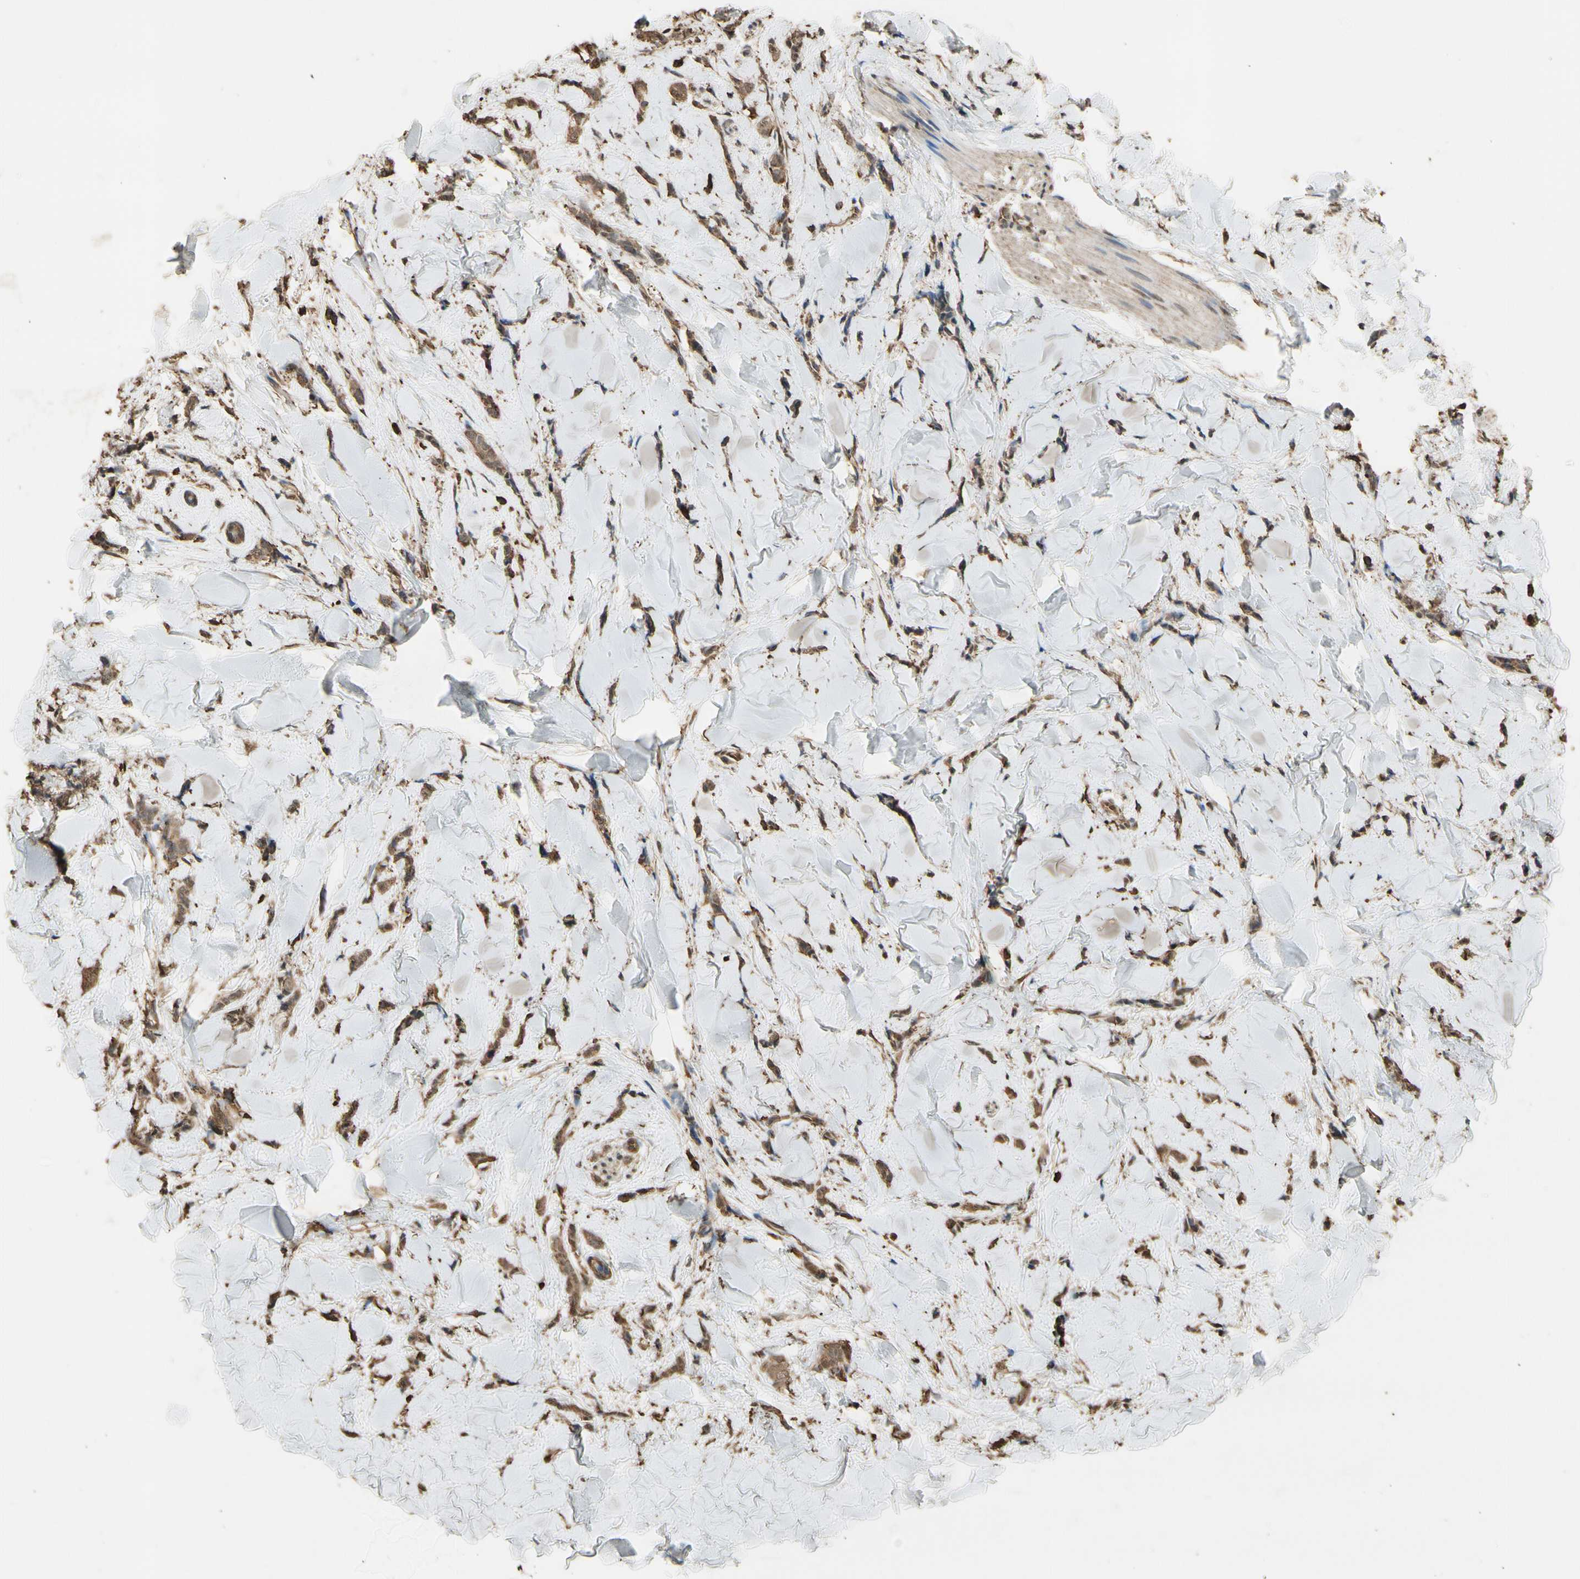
{"staining": {"intensity": "strong", "quantity": ">75%", "location": "cytoplasmic/membranous"}, "tissue": "breast cancer", "cell_type": "Tumor cells", "image_type": "cancer", "snomed": [{"axis": "morphology", "description": "Lobular carcinoma"}, {"axis": "topography", "description": "Skin"}, {"axis": "topography", "description": "Breast"}], "caption": "IHC image of breast cancer stained for a protein (brown), which reveals high levels of strong cytoplasmic/membranous staining in about >75% of tumor cells.", "gene": "TNFSF13B", "patient": {"sex": "female", "age": 46}}